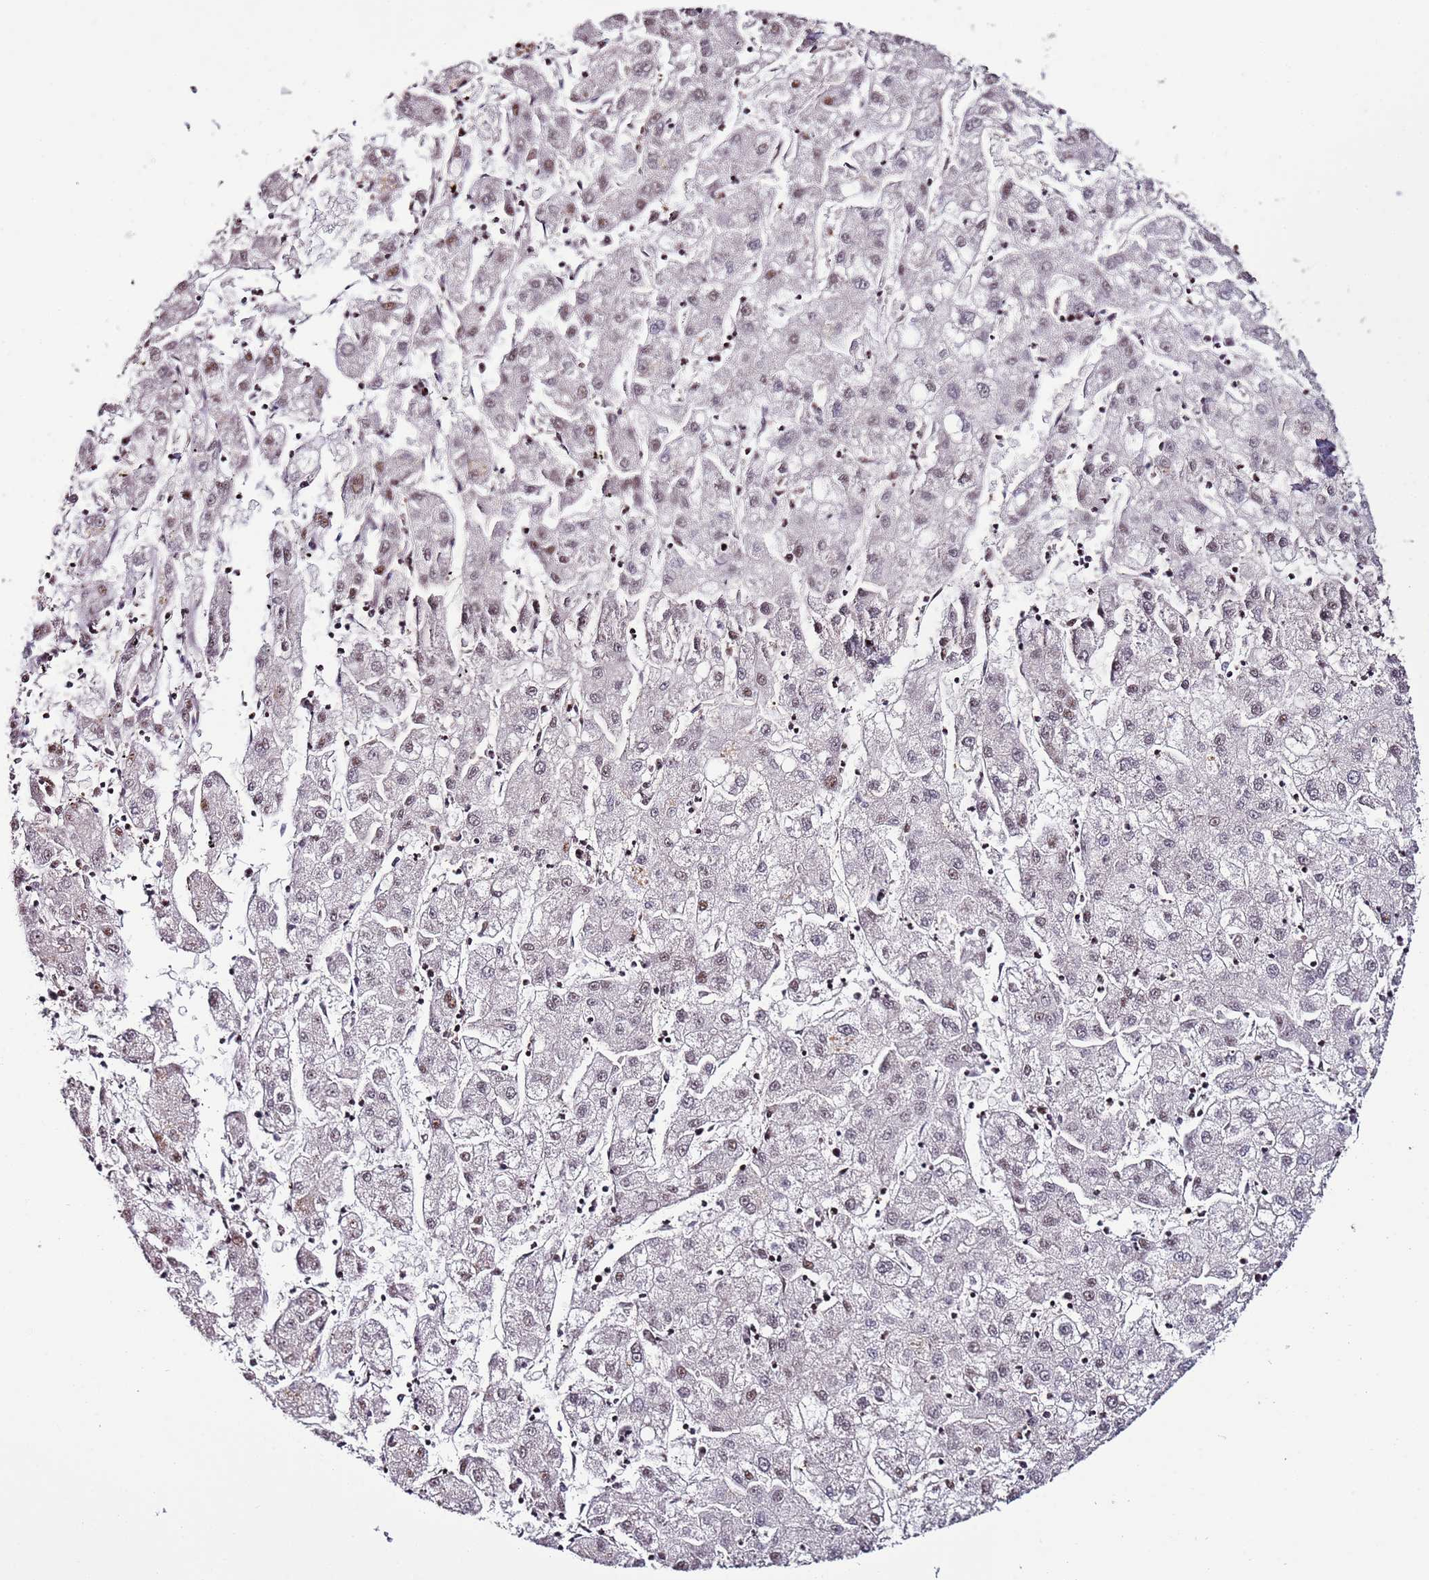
{"staining": {"intensity": "moderate", "quantity": "25%-75%", "location": "nuclear"}, "tissue": "liver cancer", "cell_type": "Tumor cells", "image_type": "cancer", "snomed": [{"axis": "morphology", "description": "Carcinoma, Hepatocellular, NOS"}, {"axis": "topography", "description": "Liver"}], "caption": "A brown stain highlights moderate nuclear positivity of a protein in liver cancer tumor cells.", "gene": "C6orf226", "patient": {"sex": "male", "age": 72}}